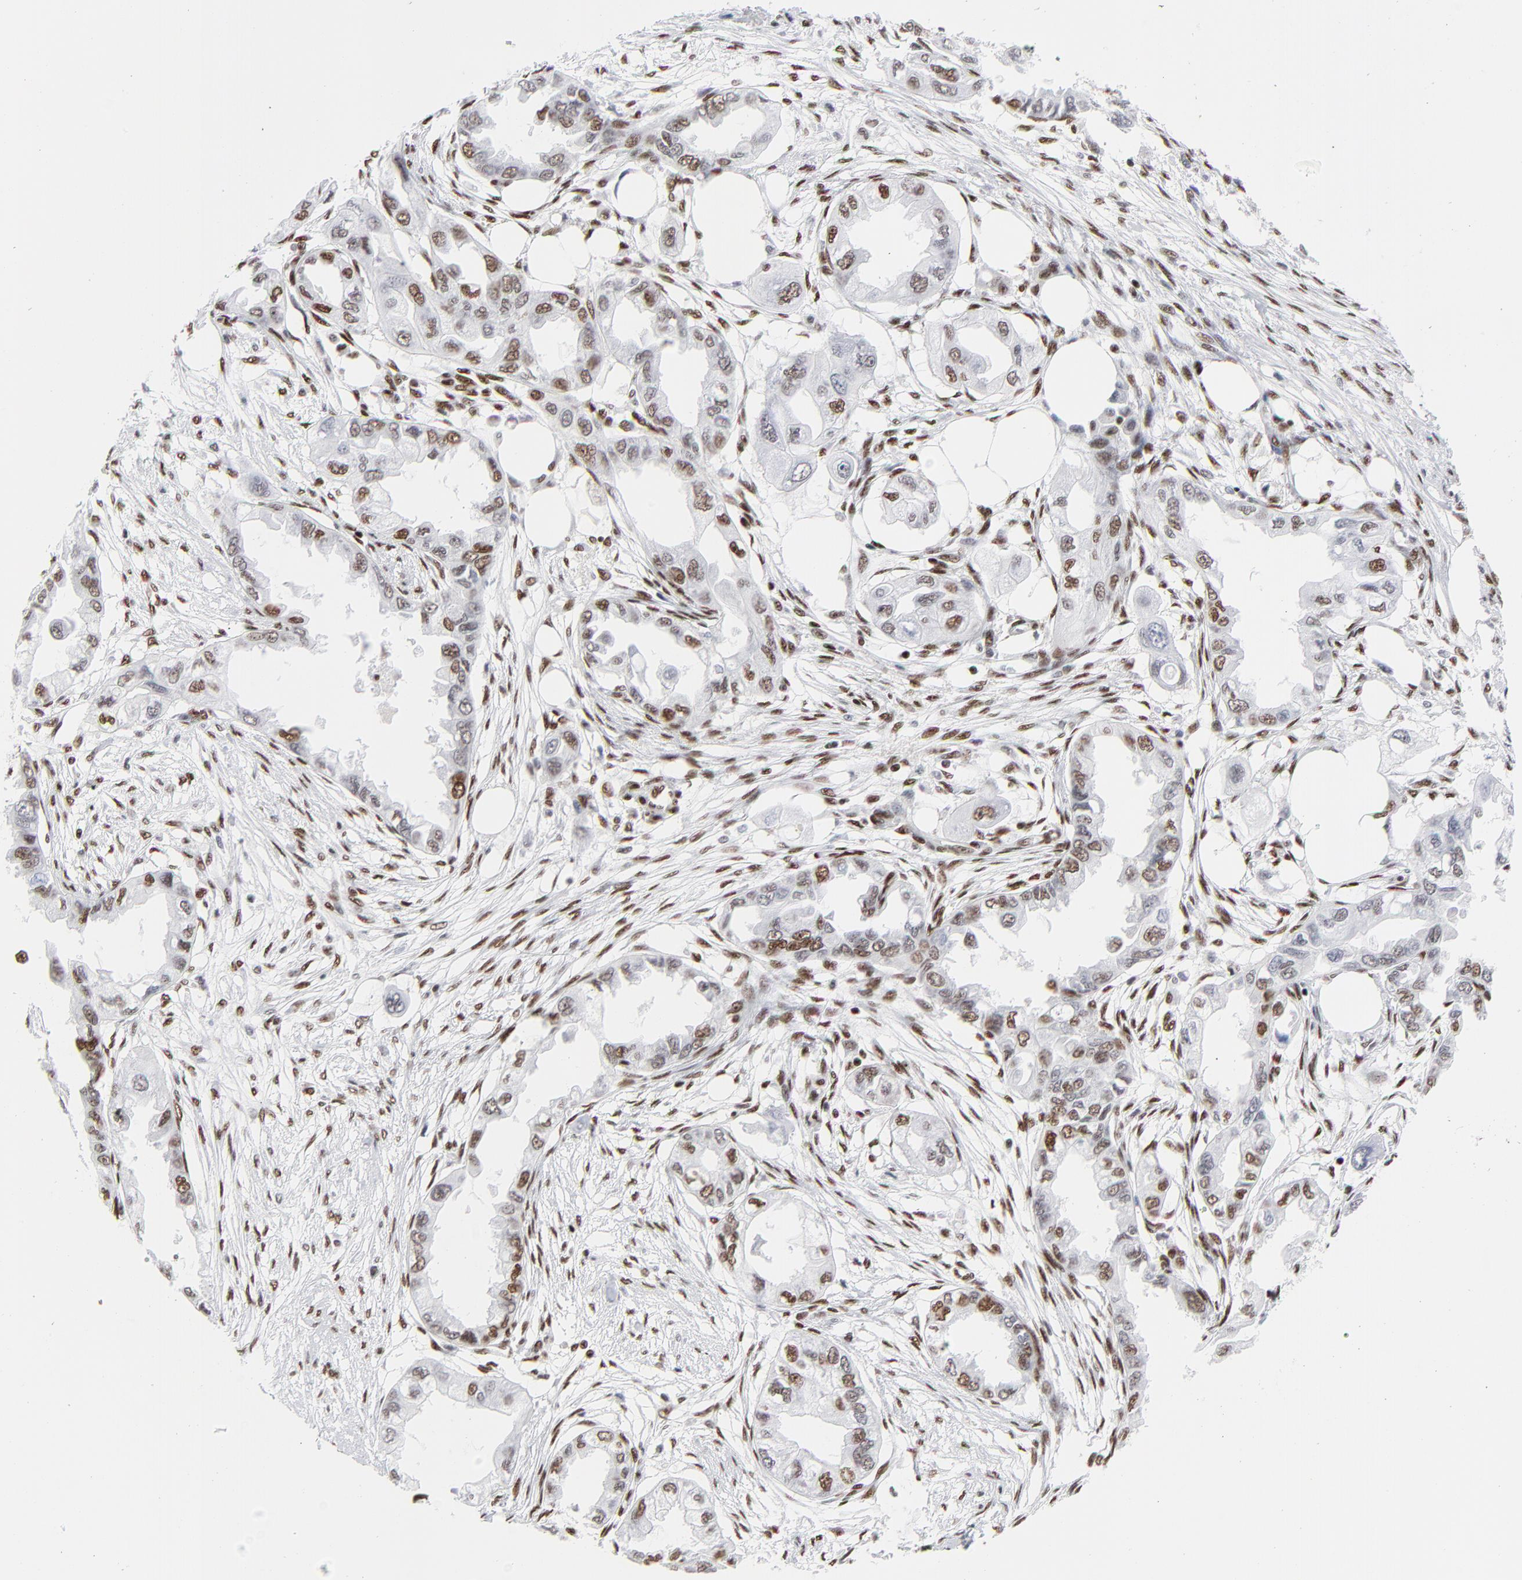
{"staining": {"intensity": "moderate", "quantity": "25%-75%", "location": "nuclear"}, "tissue": "endometrial cancer", "cell_type": "Tumor cells", "image_type": "cancer", "snomed": [{"axis": "morphology", "description": "Adenocarcinoma, NOS"}, {"axis": "topography", "description": "Endometrium"}], "caption": "Human adenocarcinoma (endometrial) stained for a protein (brown) displays moderate nuclear positive positivity in approximately 25%-75% of tumor cells.", "gene": "CREB1", "patient": {"sex": "female", "age": 67}}